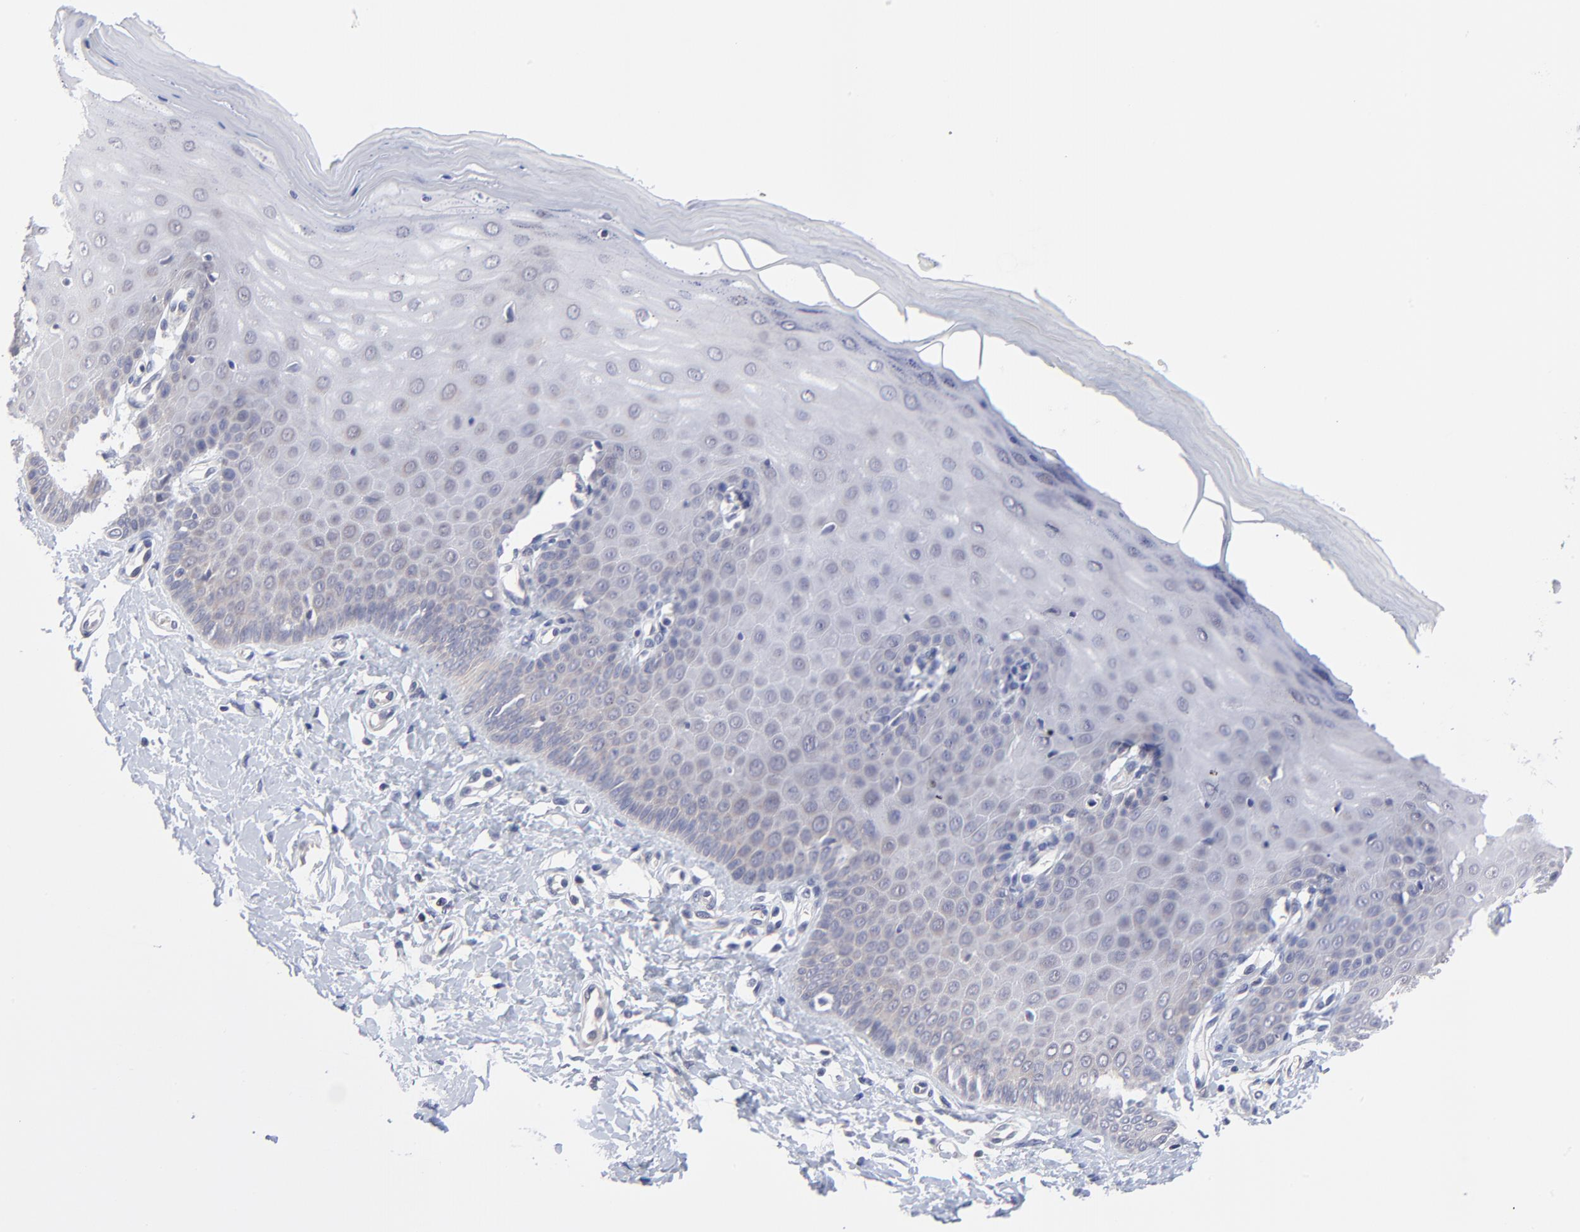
{"staining": {"intensity": "weak", "quantity": ">75%", "location": "cytoplasmic/membranous"}, "tissue": "cervix", "cell_type": "Glandular cells", "image_type": "normal", "snomed": [{"axis": "morphology", "description": "Normal tissue, NOS"}, {"axis": "topography", "description": "Cervix"}], "caption": "A micrograph showing weak cytoplasmic/membranous positivity in approximately >75% of glandular cells in normal cervix, as visualized by brown immunohistochemical staining.", "gene": "FBXO8", "patient": {"sex": "female", "age": 55}}